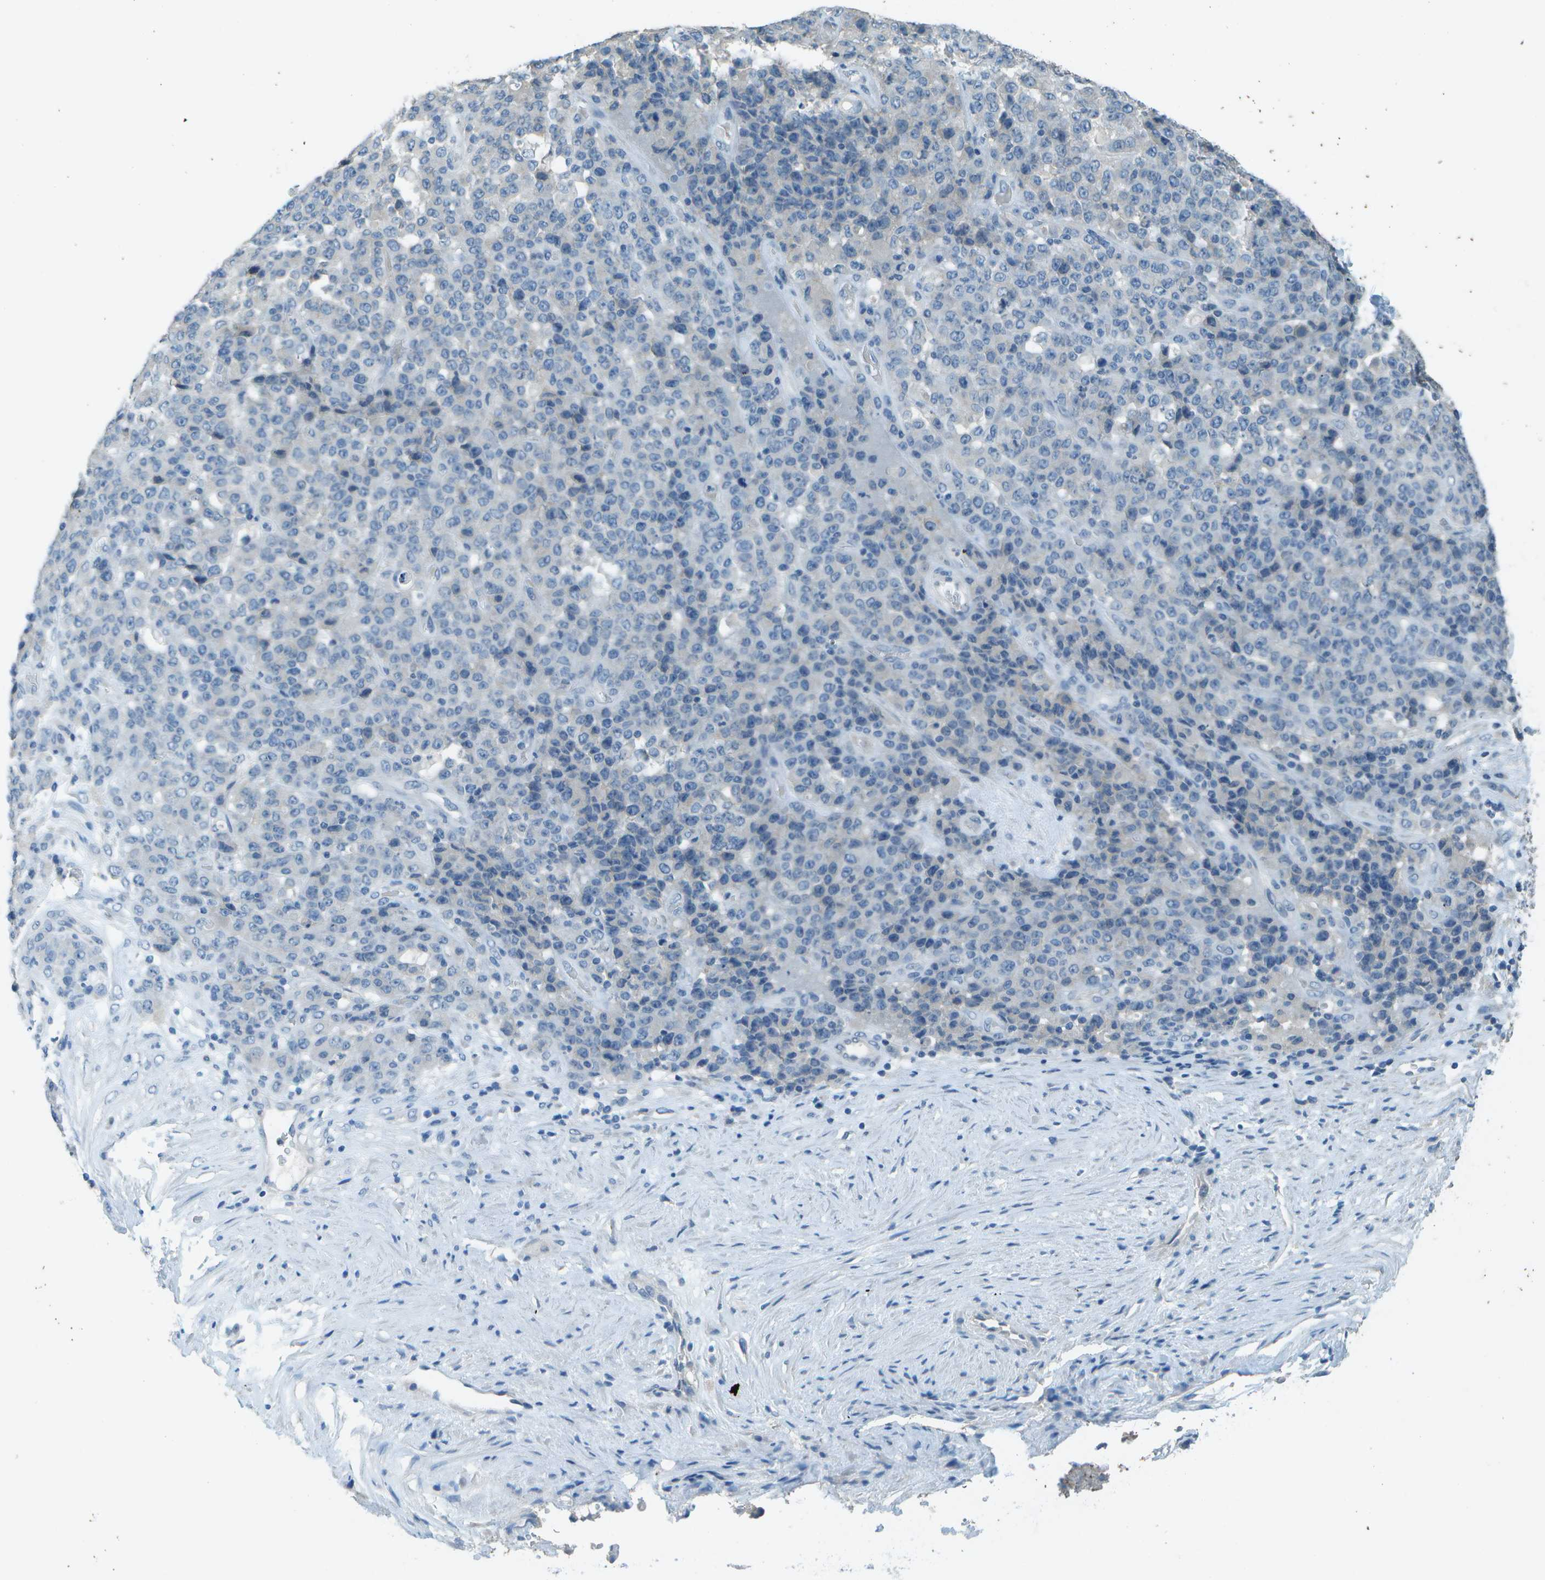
{"staining": {"intensity": "negative", "quantity": "none", "location": "none"}, "tissue": "stomach cancer", "cell_type": "Tumor cells", "image_type": "cancer", "snomed": [{"axis": "morphology", "description": "Adenocarcinoma, NOS"}, {"axis": "topography", "description": "Stomach"}], "caption": "This is an immunohistochemistry micrograph of stomach adenocarcinoma. There is no staining in tumor cells.", "gene": "LGI2", "patient": {"sex": "female", "age": 73}}